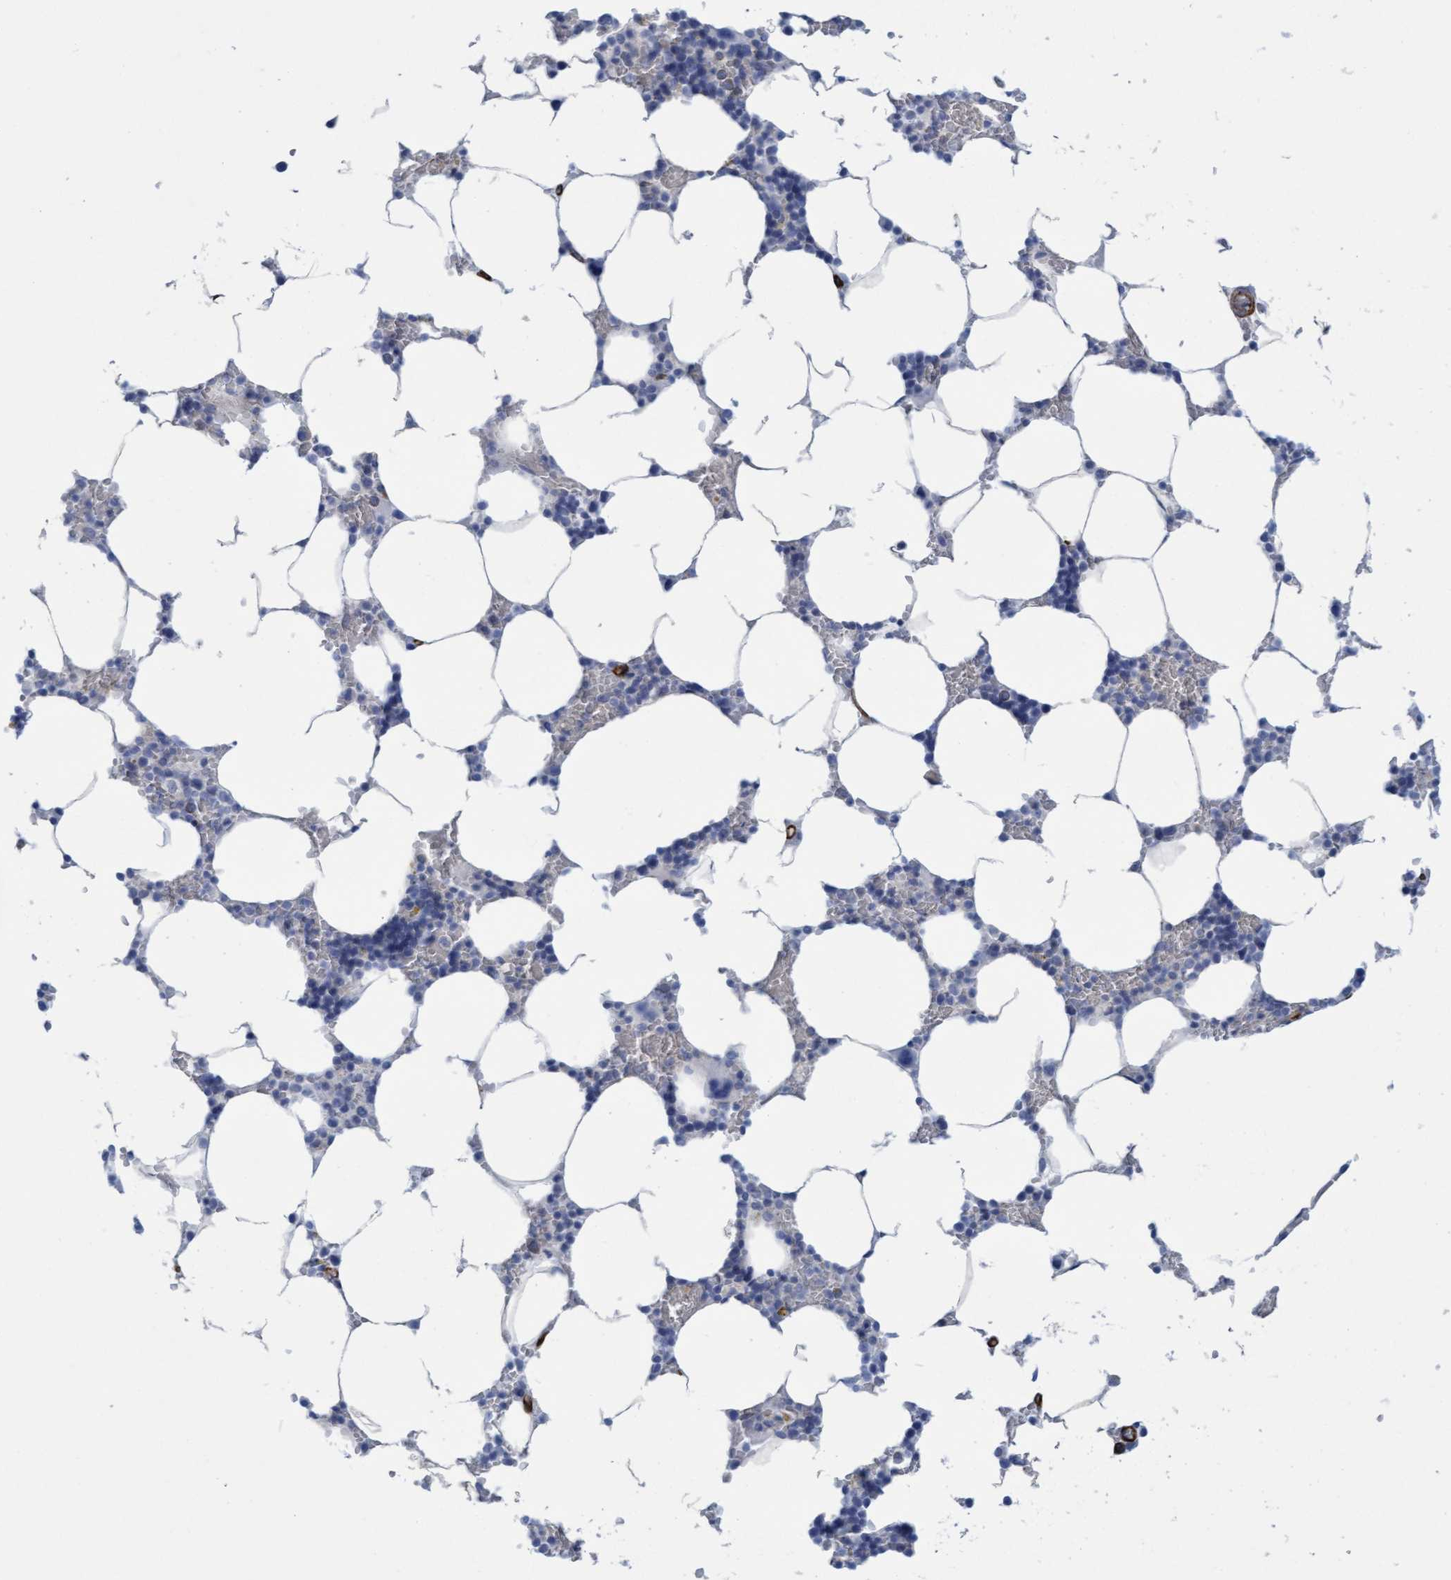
{"staining": {"intensity": "negative", "quantity": "none", "location": "none"}, "tissue": "bone marrow", "cell_type": "Hematopoietic cells", "image_type": "normal", "snomed": [{"axis": "morphology", "description": "Normal tissue, NOS"}, {"axis": "topography", "description": "Bone marrow"}], "caption": "Hematopoietic cells are negative for protein expression in unremarkable human bone marrow.", "gene": "MTFR1", "patient": {"sex": "male", "age": 70}}